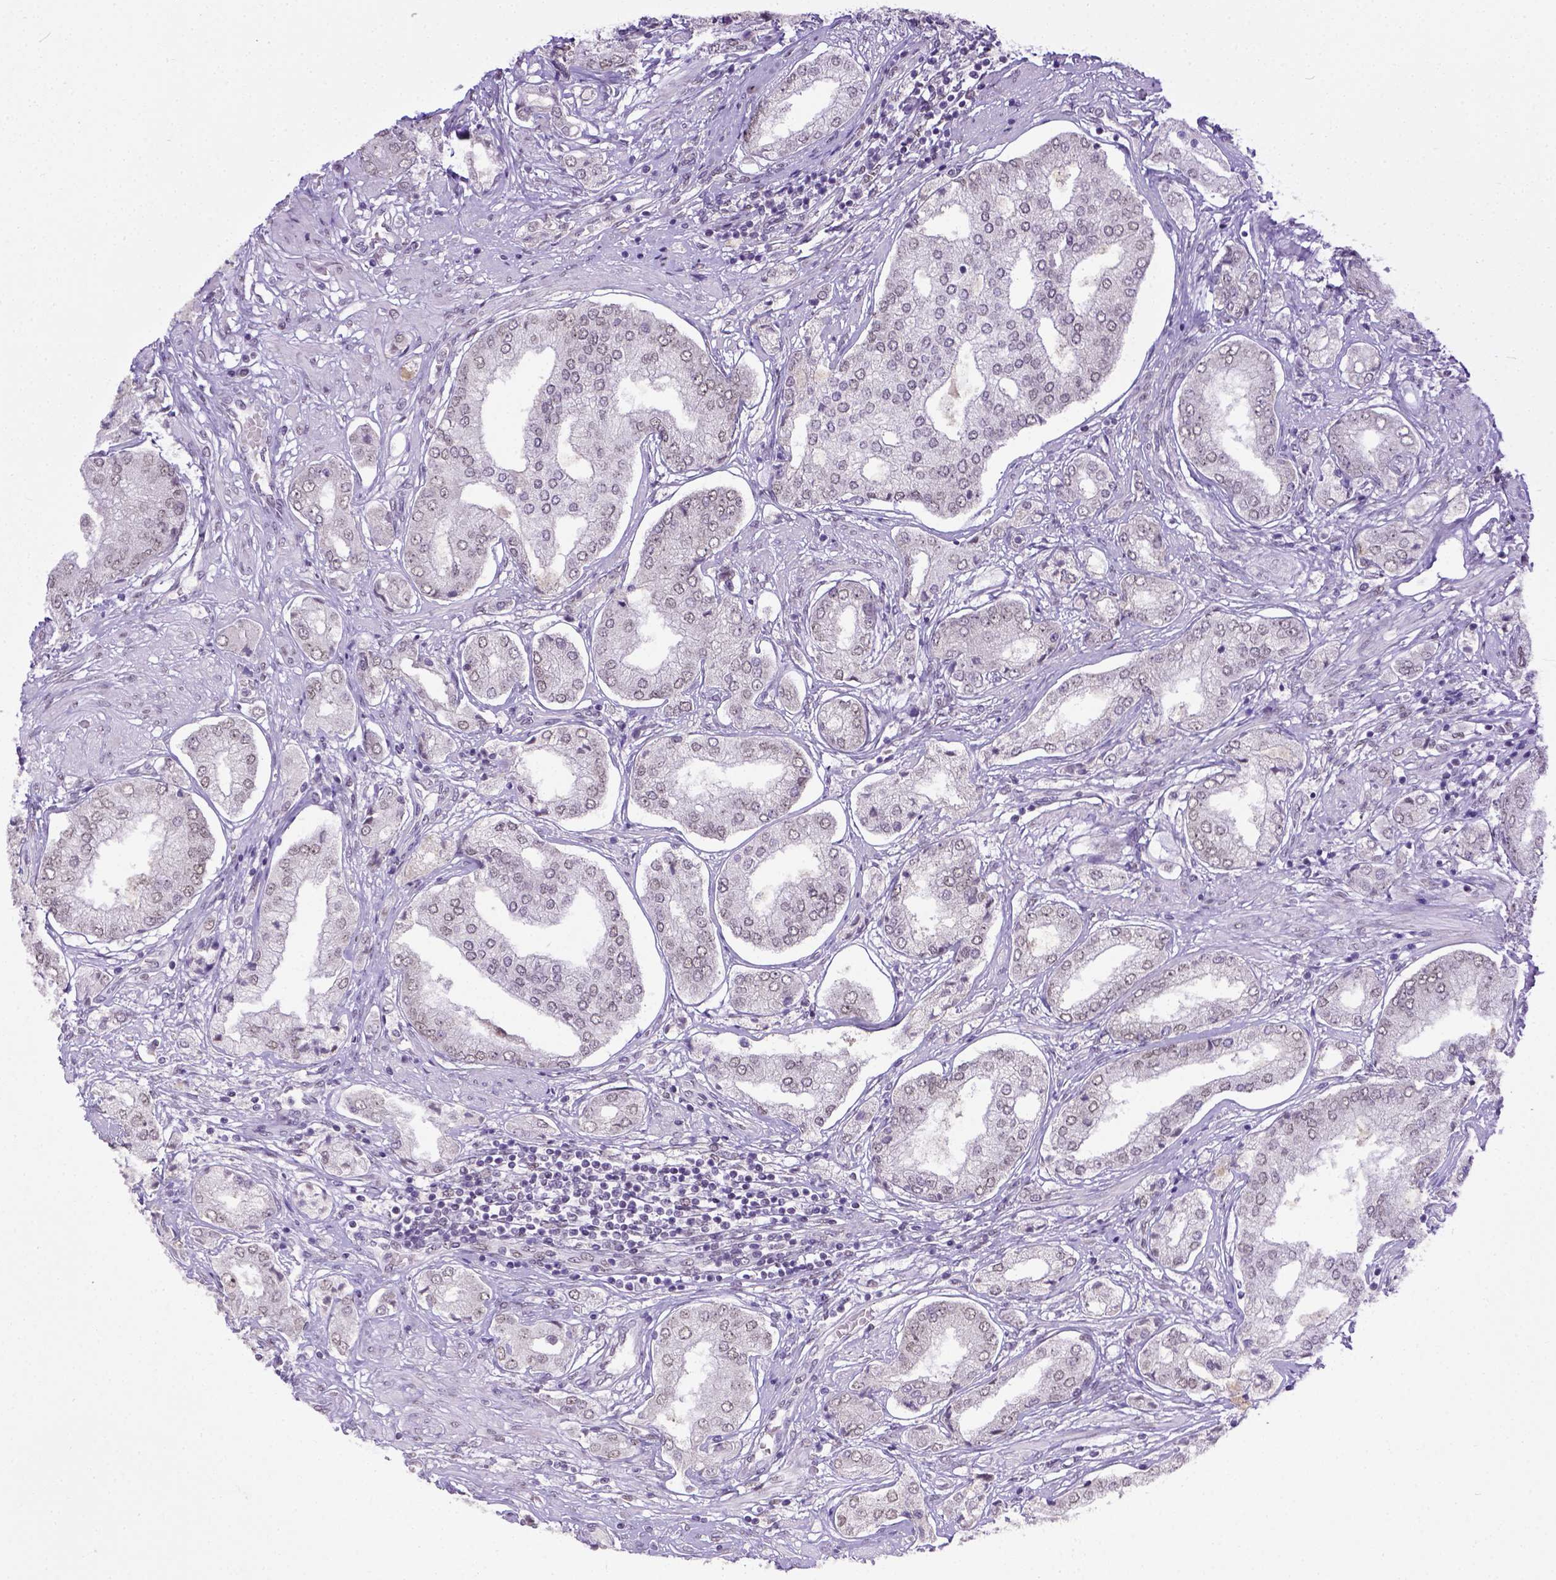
{"staining": {"intensity": "negative", "quantity": "none", "location": "none"}, "tissue": "prostate cancer", "cell_type": "Tumor cells", "image_type": "cancer", "snomed": [{"axis": "morphology", "description": "Adenocarcinoma, NOS"}, {"axis": "topography", "description": "Prostate"}], "caption": "Photomicrograph shows no protein positivity in tumor cells of adenocarcinoma (prostate) tissue. Brightfield microscopy of IHC stained with DAB (brown) and hematoxylin (blue), captured at high magnification.", "gene": "ERCC1", "patient": {"sex": "male", "age": 63}}